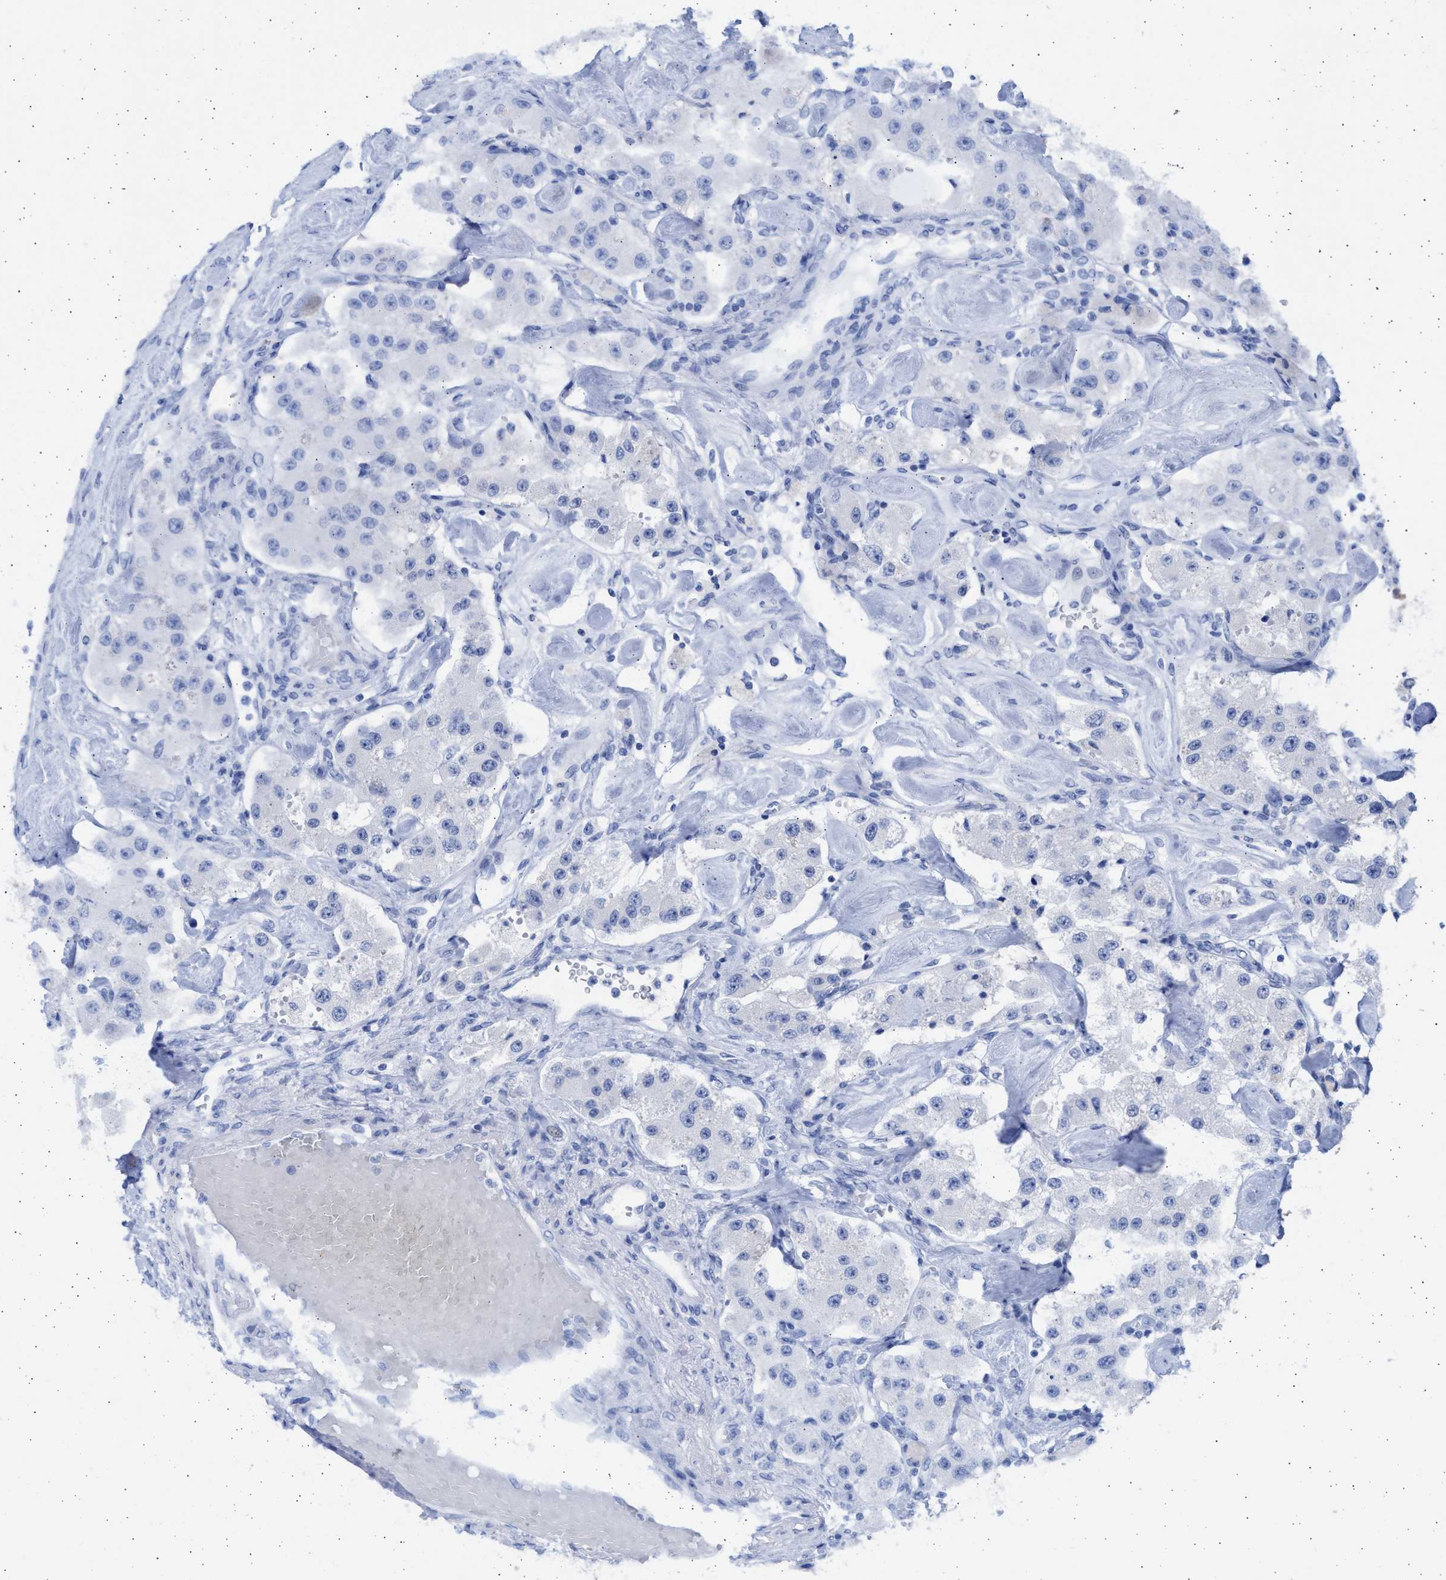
{"staining": {"intensity": "negative", "quantity": "none", "location": "none"}, "tissue": "carcinoid", "cell_type": "Tumor cells", "image_type": "cancer", "snomed": [{"axis": "morphology", "description": "Carcinoid, malignant, NOS"}, {"axis": "topography", "description": "Pancreas"}], "caption": "A histopathology image of human malignant carcinoid is negative for staining in tumor cells. Brightfield microscopy of immunohistochemistry stained with DAB (brown) and hematoxylin (blue), captured at high magnification.", "gene": "ALDOC", "patient": {"sex": "male", "age": 41}}